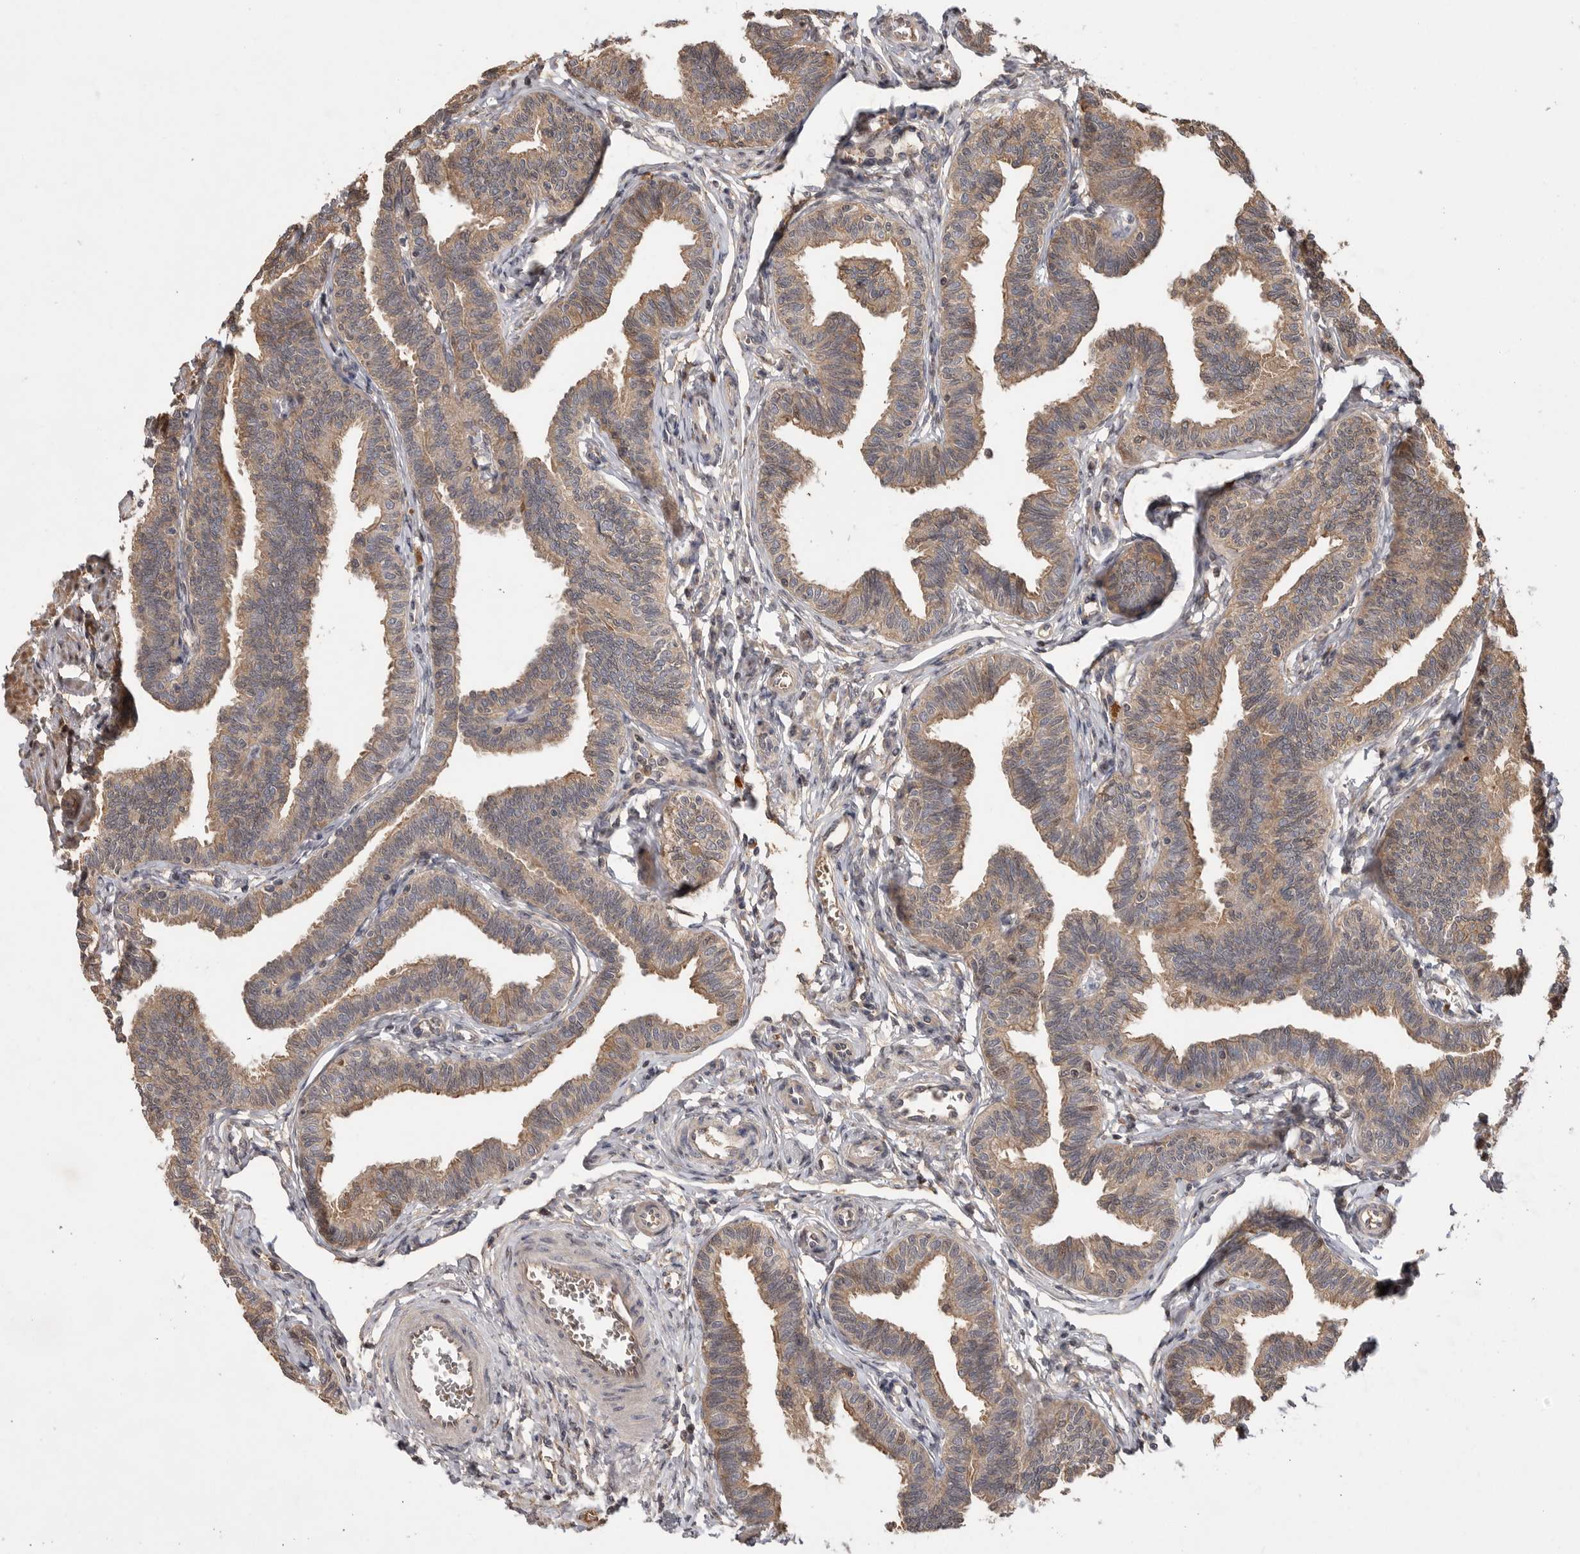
{"staining": {"intensity": "moderate", "quantity": ">75%", "location": "cytoplasmic/membranous"}, "tissue": "fallopian tube", "cell_type": "Glandular cells", "image_type": "normal", "snomed": [{"axis": "morphology", "description": "Normal tissue, NOS"}, {"axis": "topography", "description": "Fallopian tube"}, {"axis": "topography", "description": "Ovary"}], "caption": "Protein staining shows moderate cytoplasmic/membranous positivity in about >75% of glandular cells in normal fallopian tube. (DAB (3,3'-diaminobenzidine) IHC with brightfield microscopy, high magnification).", "gene": "VN1R4", "patient": {"sex": "female", "age": 23}}